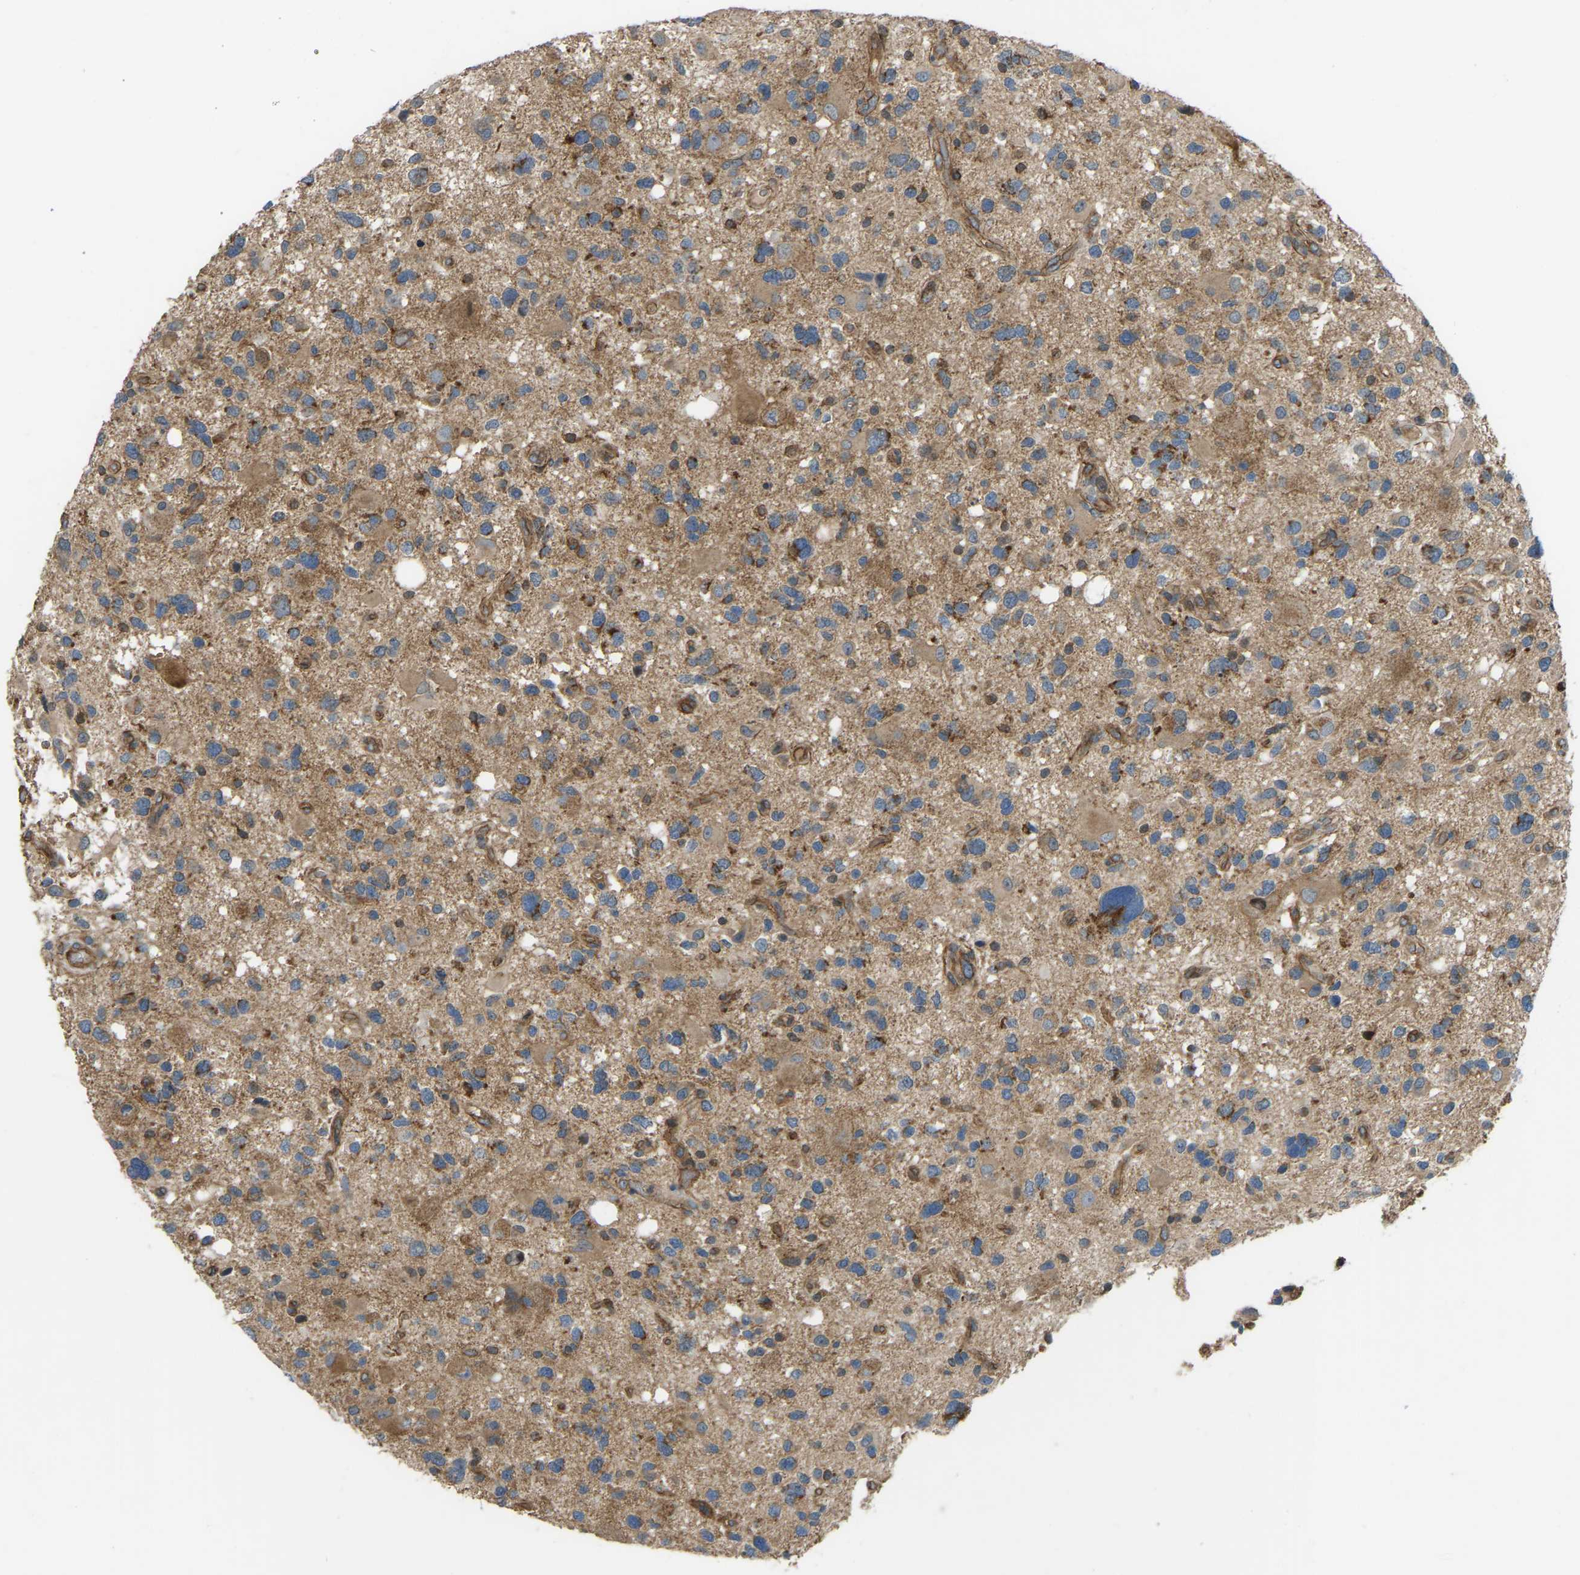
{"staining": {"intensity": "moderate", "quantity": ">75%", "location": "cytoplasmic/membranous"}, "tissue": "glioma", "cell_type": "Tumor cells", "image_type": "cancer", "snomed": [{"axis": "morphology", "description": "Glioma, malignant, High grade"}, {"axis": "topography", "description": "Brain"}], "caption": "Immunohistochemistry of human malignant glioma (high-grade) demonstrates medium levels of moderate cytoplasmic/membranous staining in approximately >75% of tumor cells.", "gene": "C21orf91", "patient": {"sex": "male", "age": 33}}